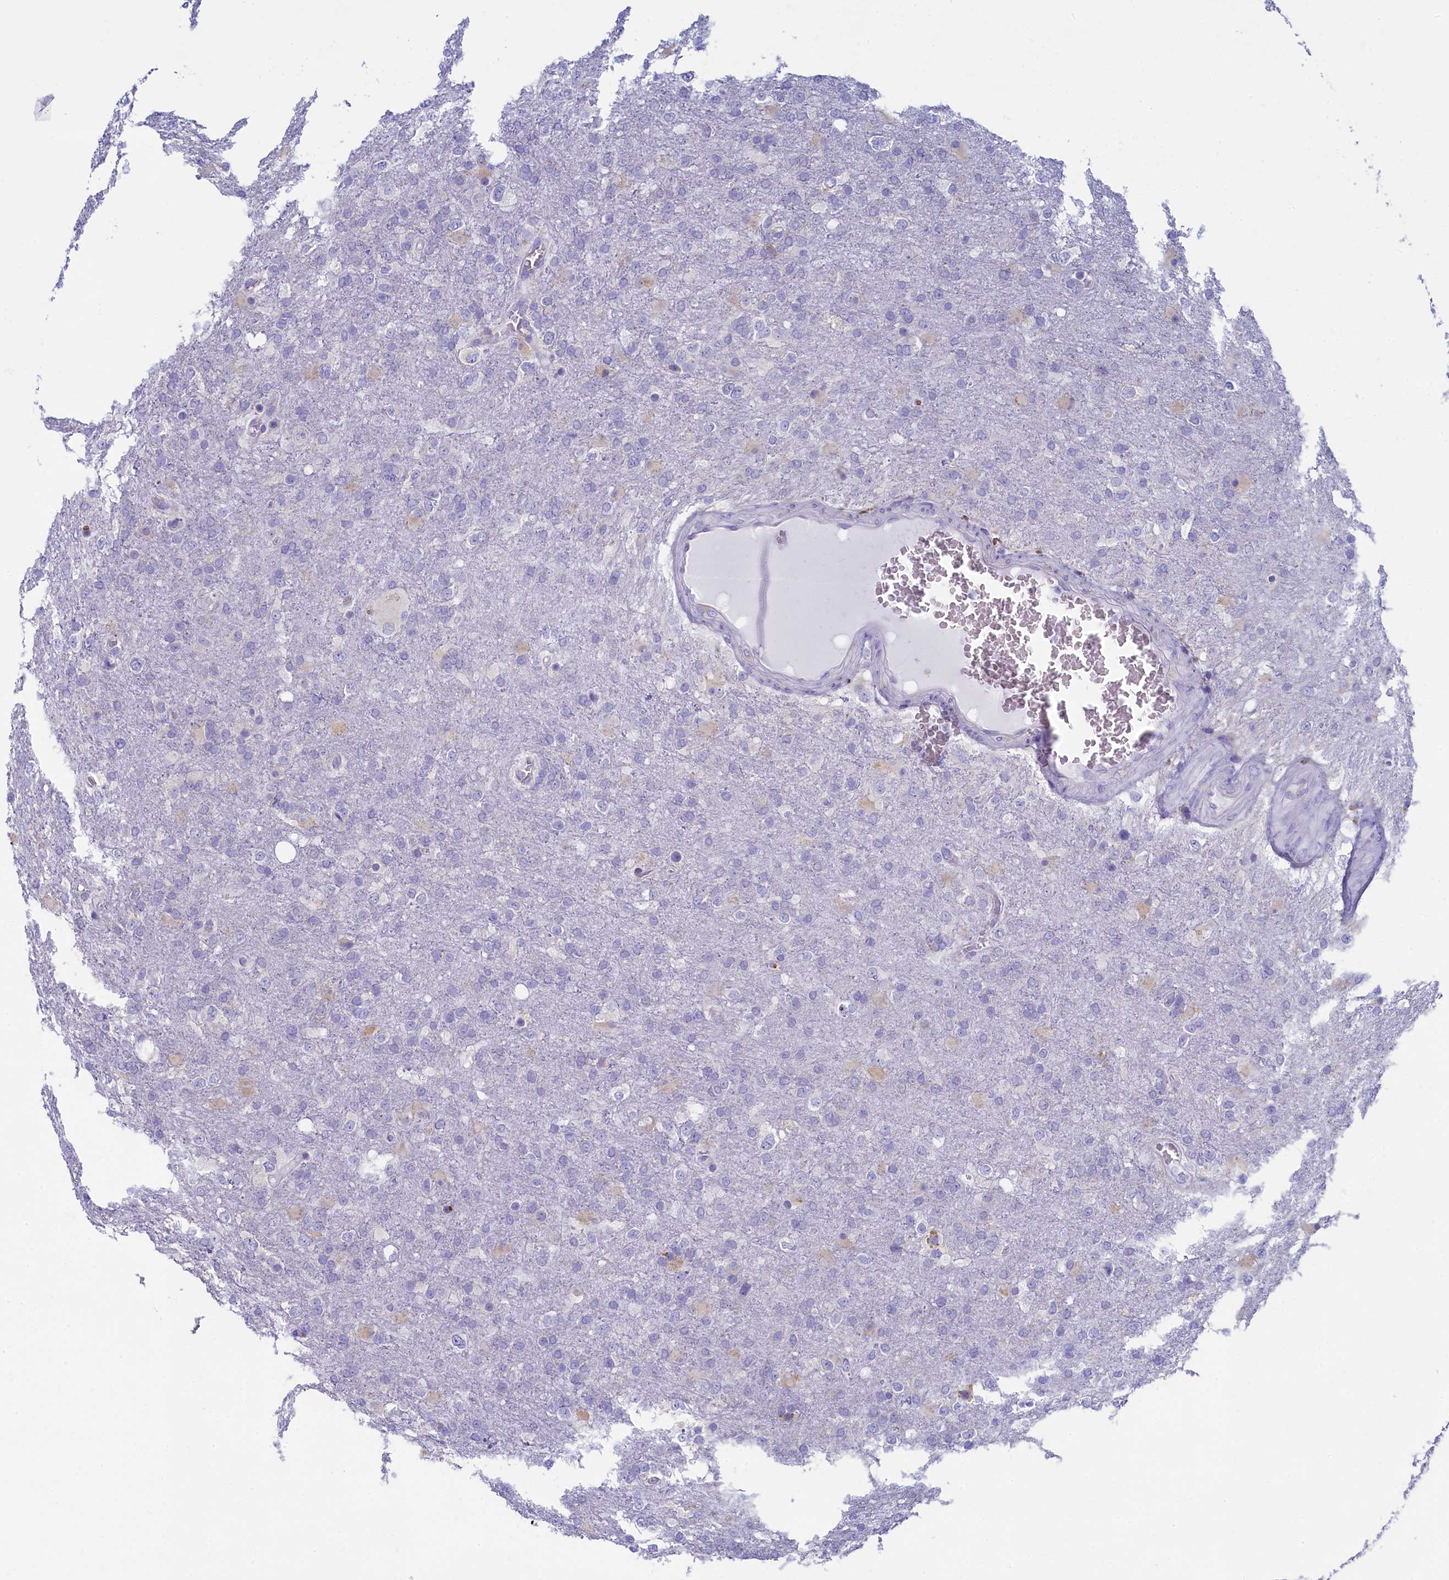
{"staining": {"intensity": "negative", "quantity": "none", "location": "none"}, "tissue": "glioma", "cell_type": "Tumor cells", "image_type": "cancer", "snomed": [{"axis": "morphology", "description": "Glioma, malignant, High grade"}, {"axis": "topography", "description": "Brain"}], "caption": "A high-resolution histopathology image shows immunohistochemistry staining of malignant glioma (high-grade), which exhibits no significant staining in tumor cells.", "gene": "SKA3", "patient": {"sex": "female", "age": 74}}